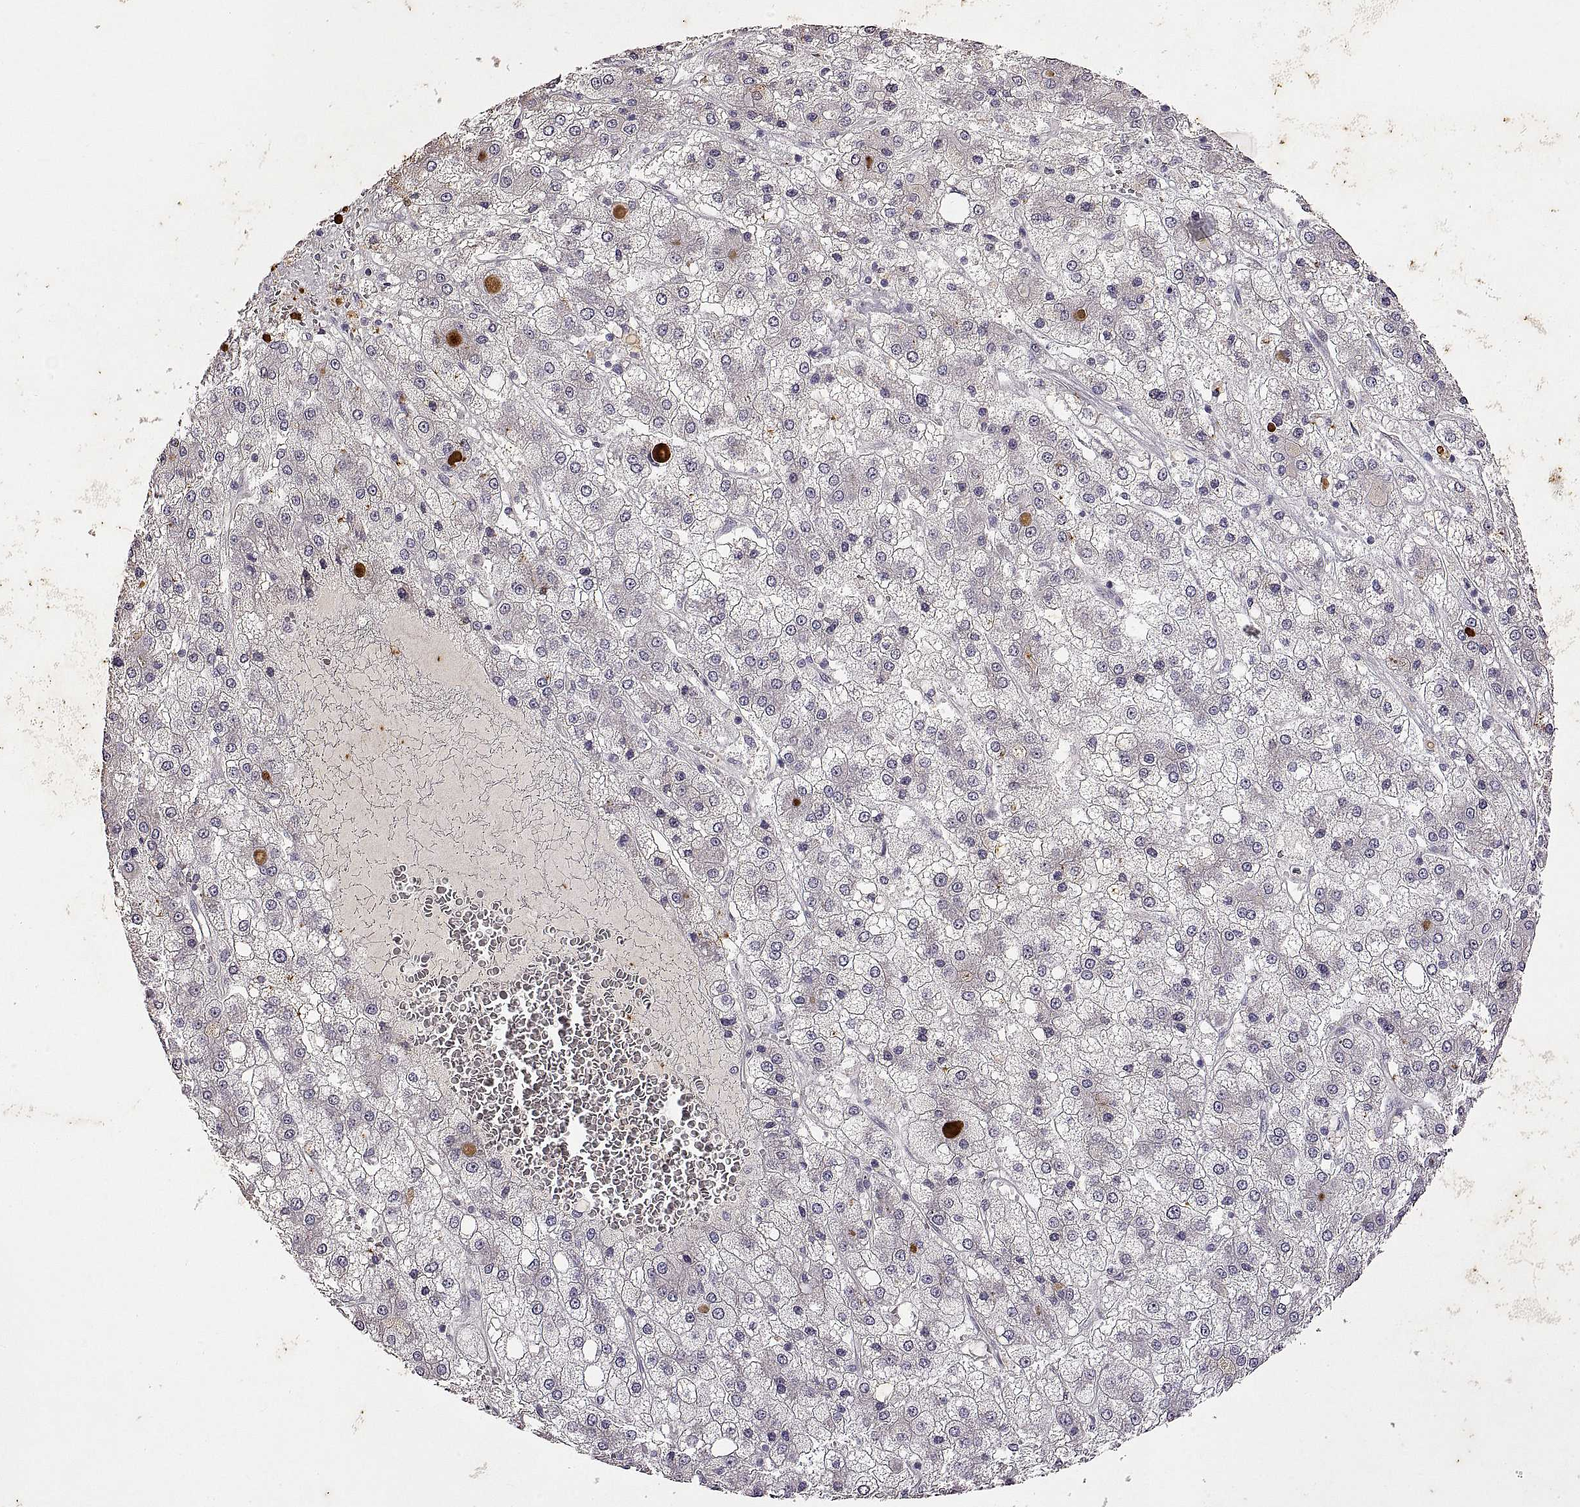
{"staining": {"intensity": "negative", "quantity": "none", "location": "none"}, "tissue": "liver cancer", "cell_type": "Tumor cells", "image_type": "cancer", "snomed": [{"axis": "morphology", "description": "Carcinoma, Hepatocellular, NOS"}, {"axis": "topography", "description": "Liver"}], "caption": "Liver cancer (hepatocellular carcinoma) was stained to show a protein in brown. There is no significant positivity in tumor cells.", "gene": "DEFB136", "patient": {"sex": "male", "age": 73}}